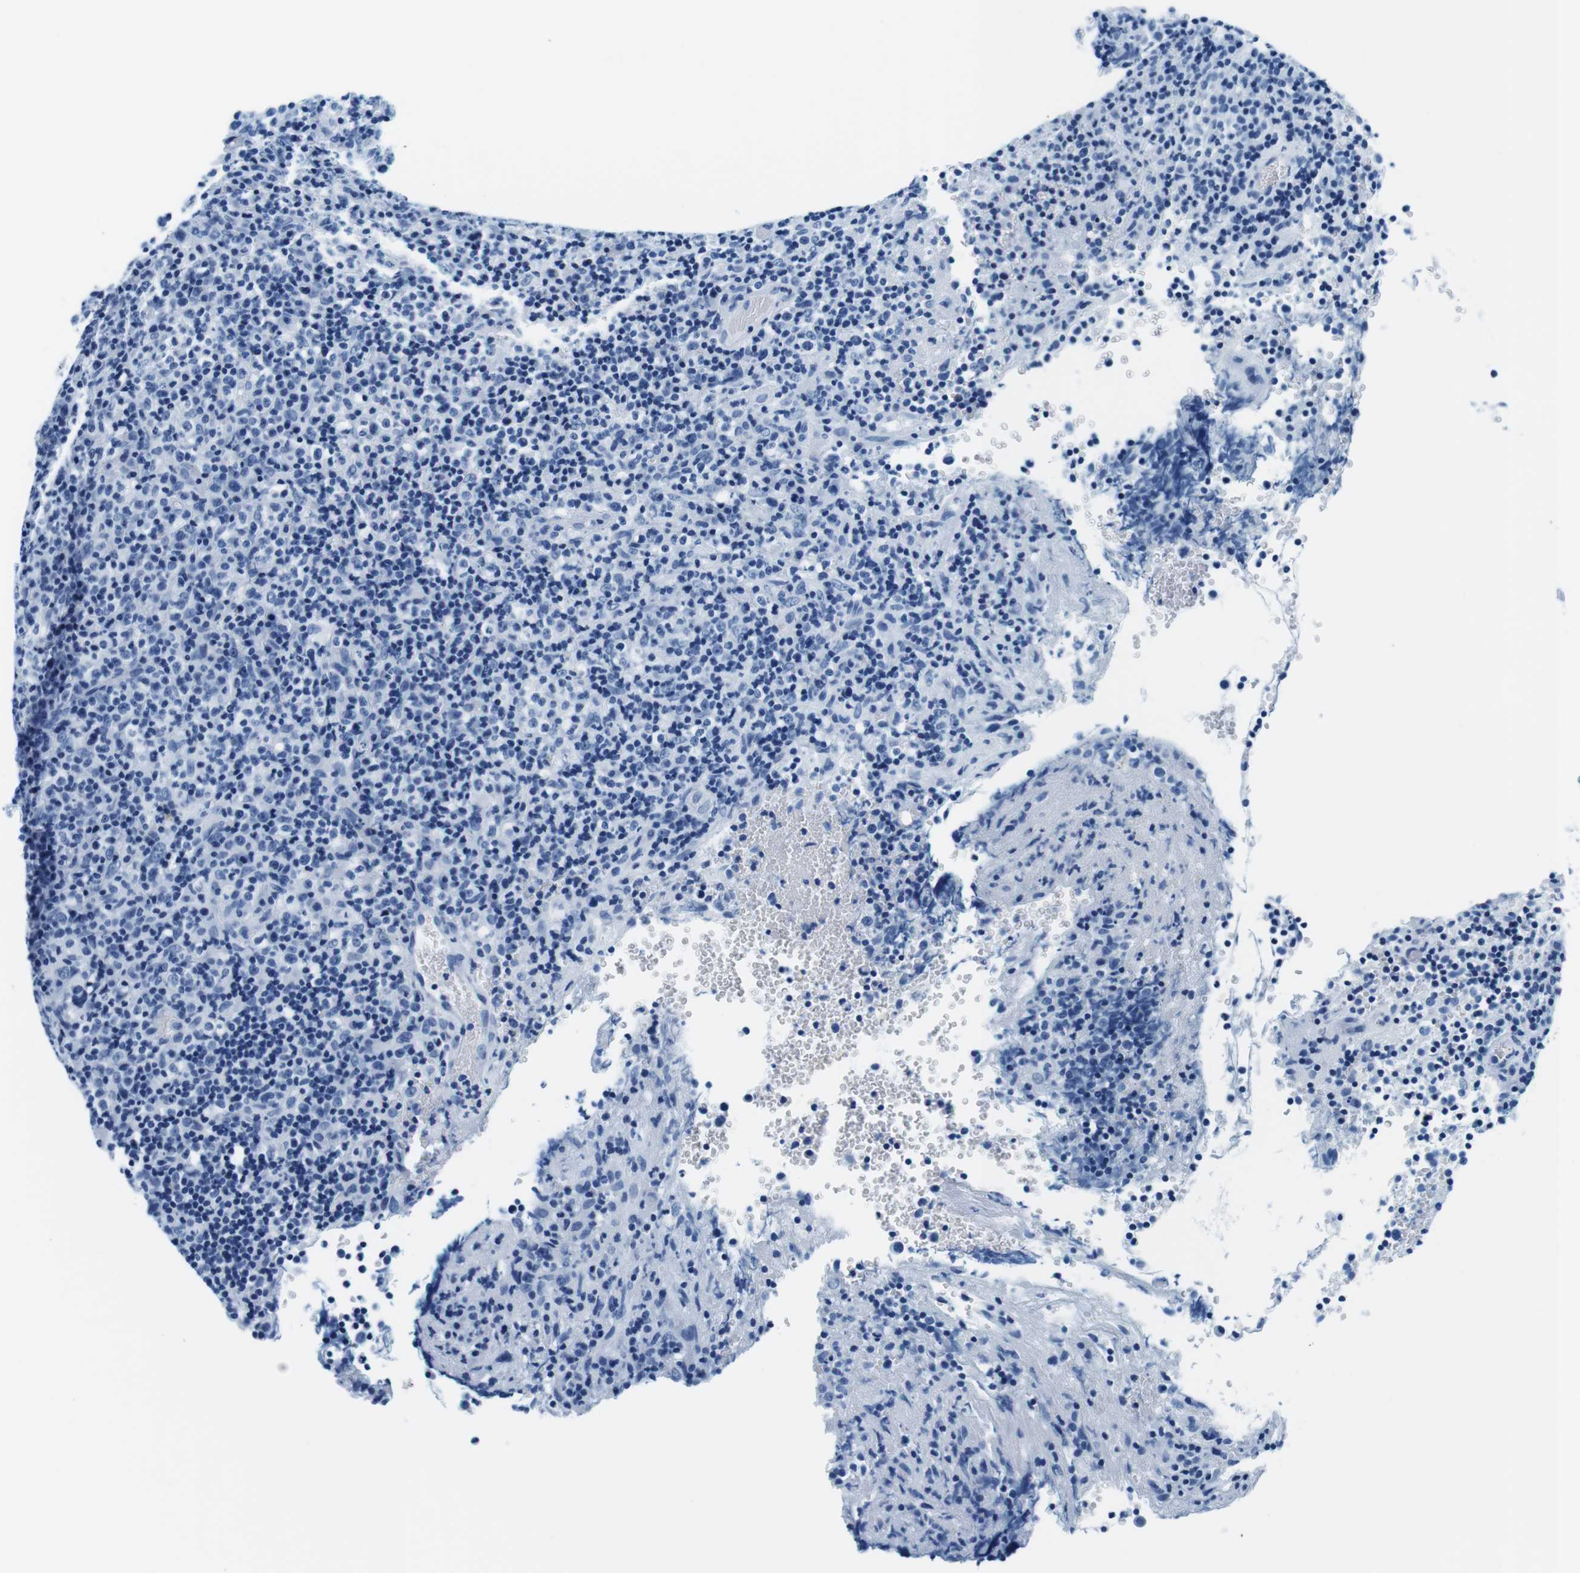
{"staining": {"intensity": "negative", "quantity": "none", "location": "none"}, "tissue": "lymphoma", "cell_type": "Tumor cells", "image_type": "cancer", "snomed": [{"axis": "morphology", "description": "Malignant lymphoma, non-Hodgkin's type, High grade"}, {"axis": "topography", "description": "Lymph node"}], "caption": "DAB (3,3'-diaminobenzidine) immunohistochemical staining of human high-grade malignant lymphoma, non-Hodgkin's type demonstrates no significant expression in tumor cells. Brightfield microscopy of immunohistochemistry stained with DAB (brown) and hematoxylin (blue), captured at high magnification.", "gene": "ELANE", "patient": {"sex": "female", "age": 76}}